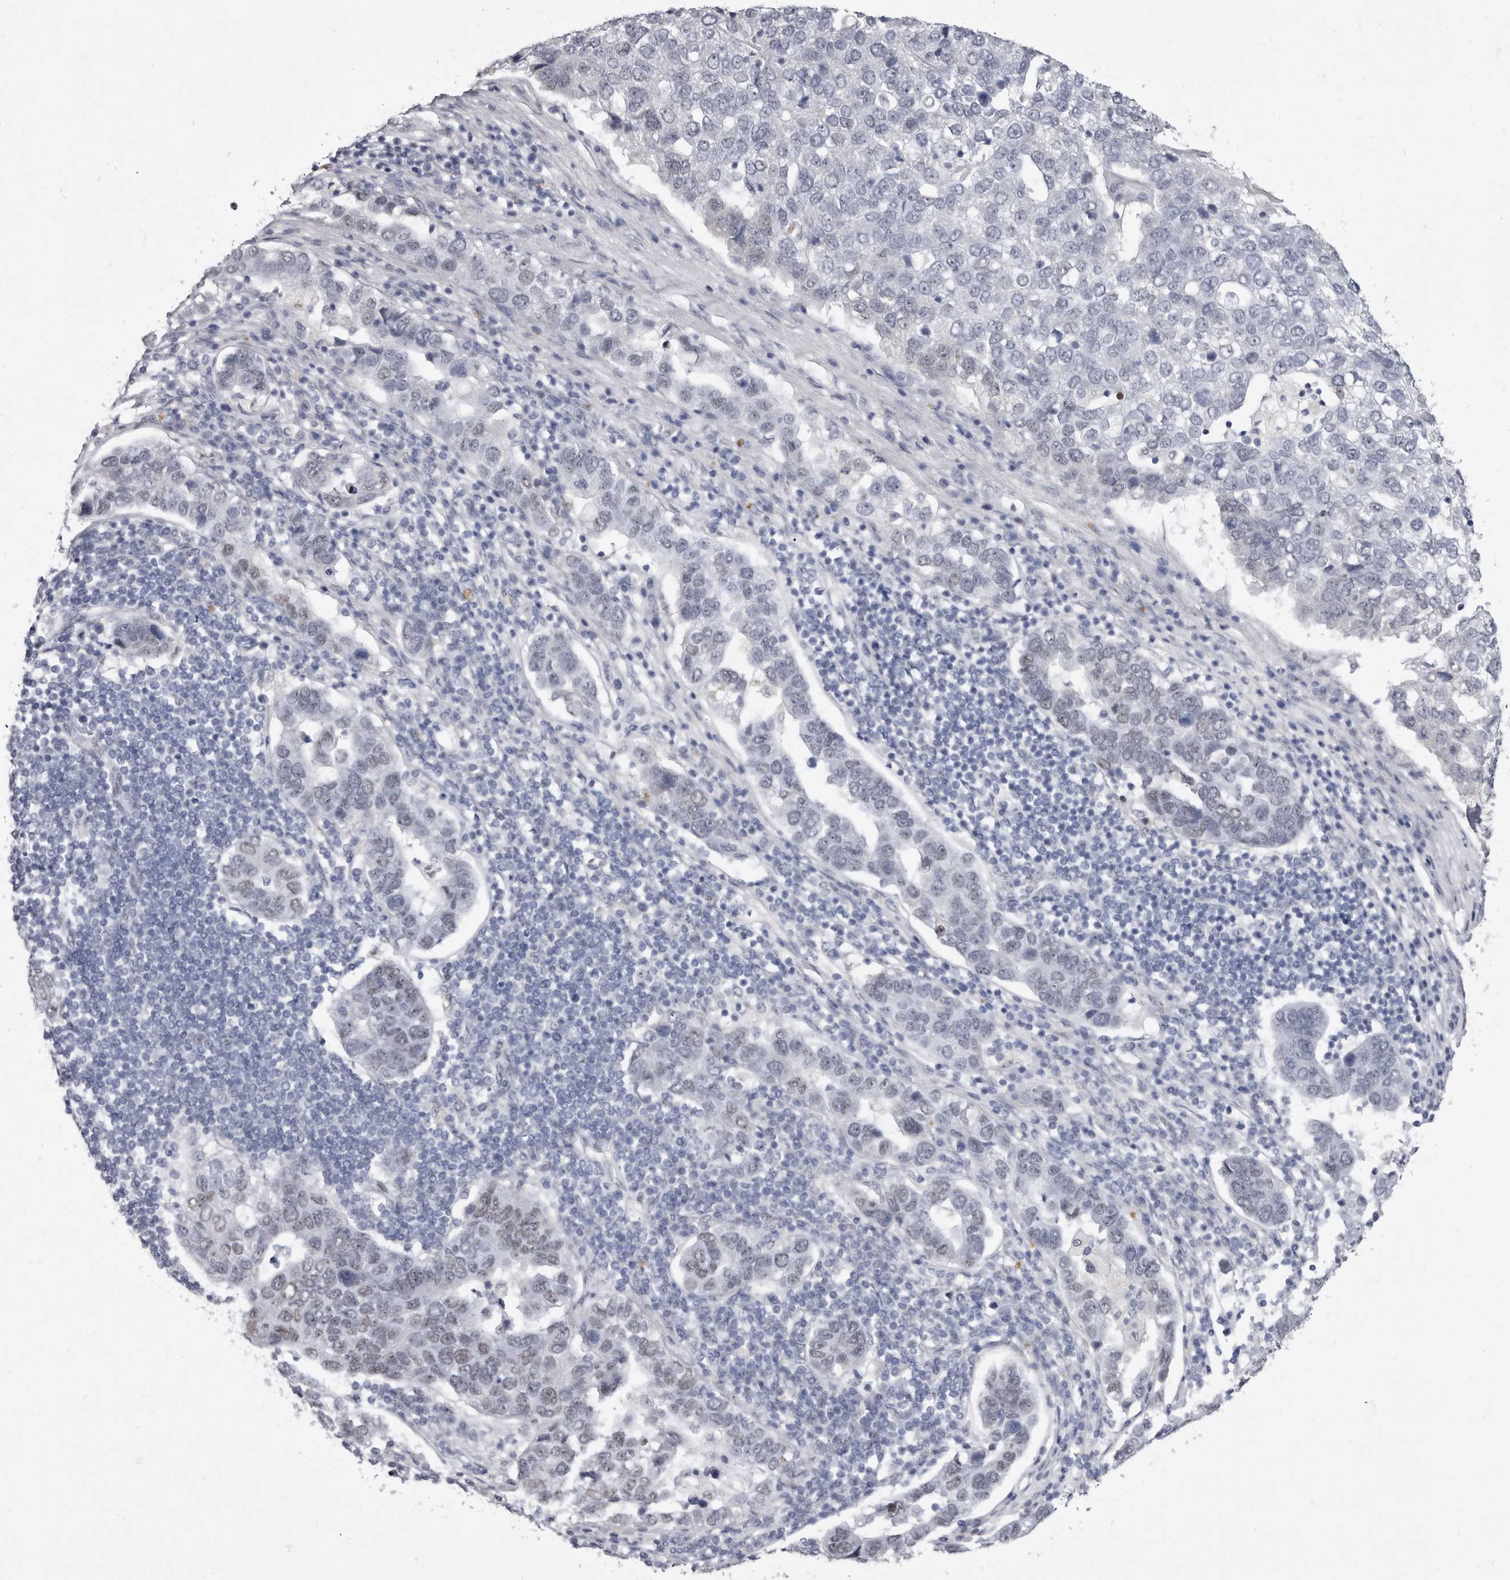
{"staining": {"intensity": "negative", "quantity": "none", "location": "none"}, "tissue": "pancreatic cancer", "cell_type": "Tumor cells", "image_type": "cancer", "snomed": [{"axis": "morphology", "description": "Adenocarcinoma, NOS"}, {"axis": "topography", "description": "Pancreas"}], "caption": "IHC of adenocarcinoma (pancreatic) exhibits no positivity in tumor cells. (Brightfield microscopy of DAB immunohistochemistry at high magnification).", "gene": "ZNF326", "patient": {"sex": "female", "age": 61}}